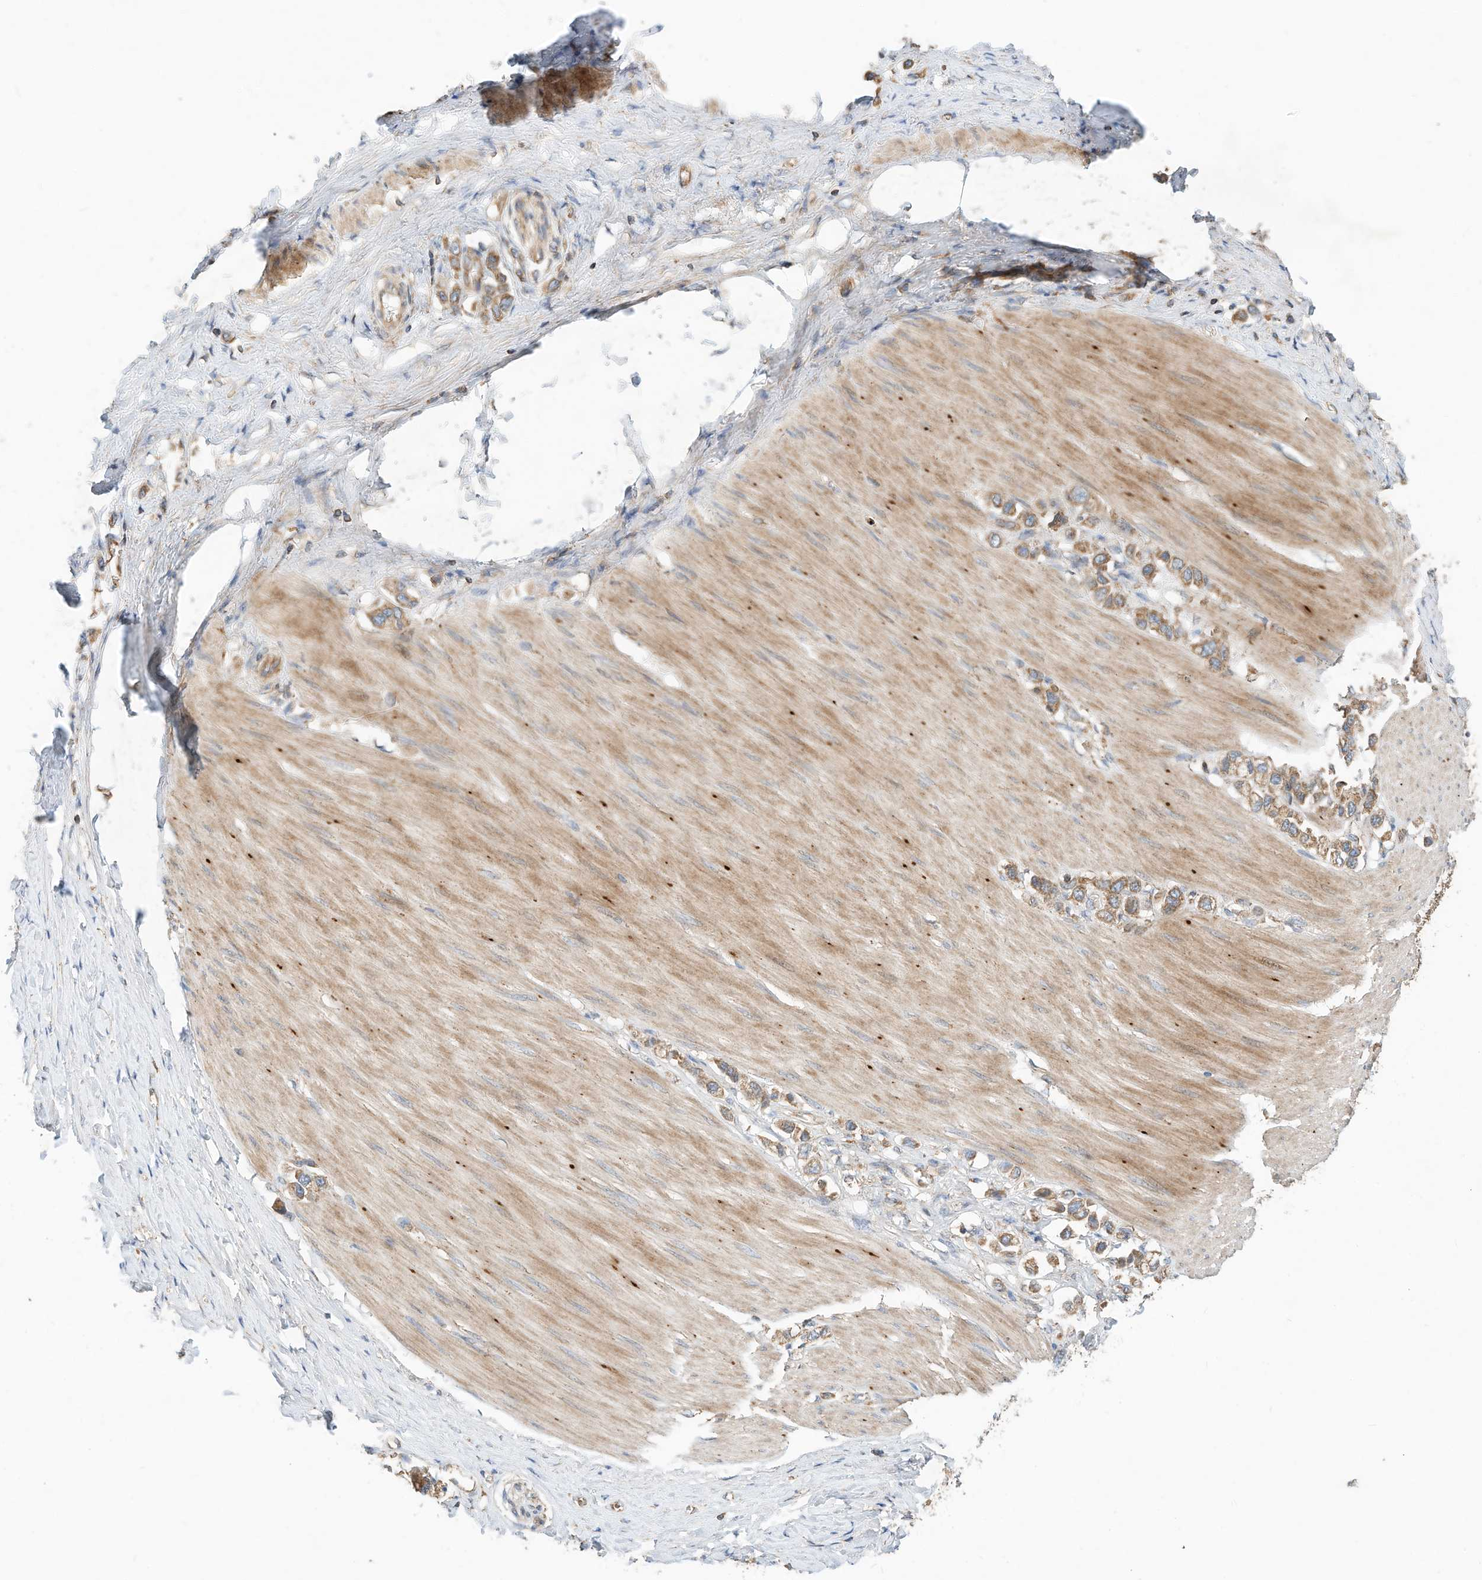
{"staining": {"intensity": "moderate", "quantity": ">75%", "location": "cytoplasmic/membranous"}, "tissue": "stomach cancer", "cell_type": "Tumor cells", "image_type": "cancer", "snomed": [{"axis": "morphology", "description": "Adenocarcinoma, NOS"}, {"axis": "topography", "description": "Stomach"}], "caption": "This image shows immunohistochemistry staining of human stomach cancer (adenocarcinoma), with medium moderate cytoplasmic/membranous staining in approximately >75% of tumor cells.", "gene": "CPAMD8", "patient": {"sex": "female", "age": 65}}